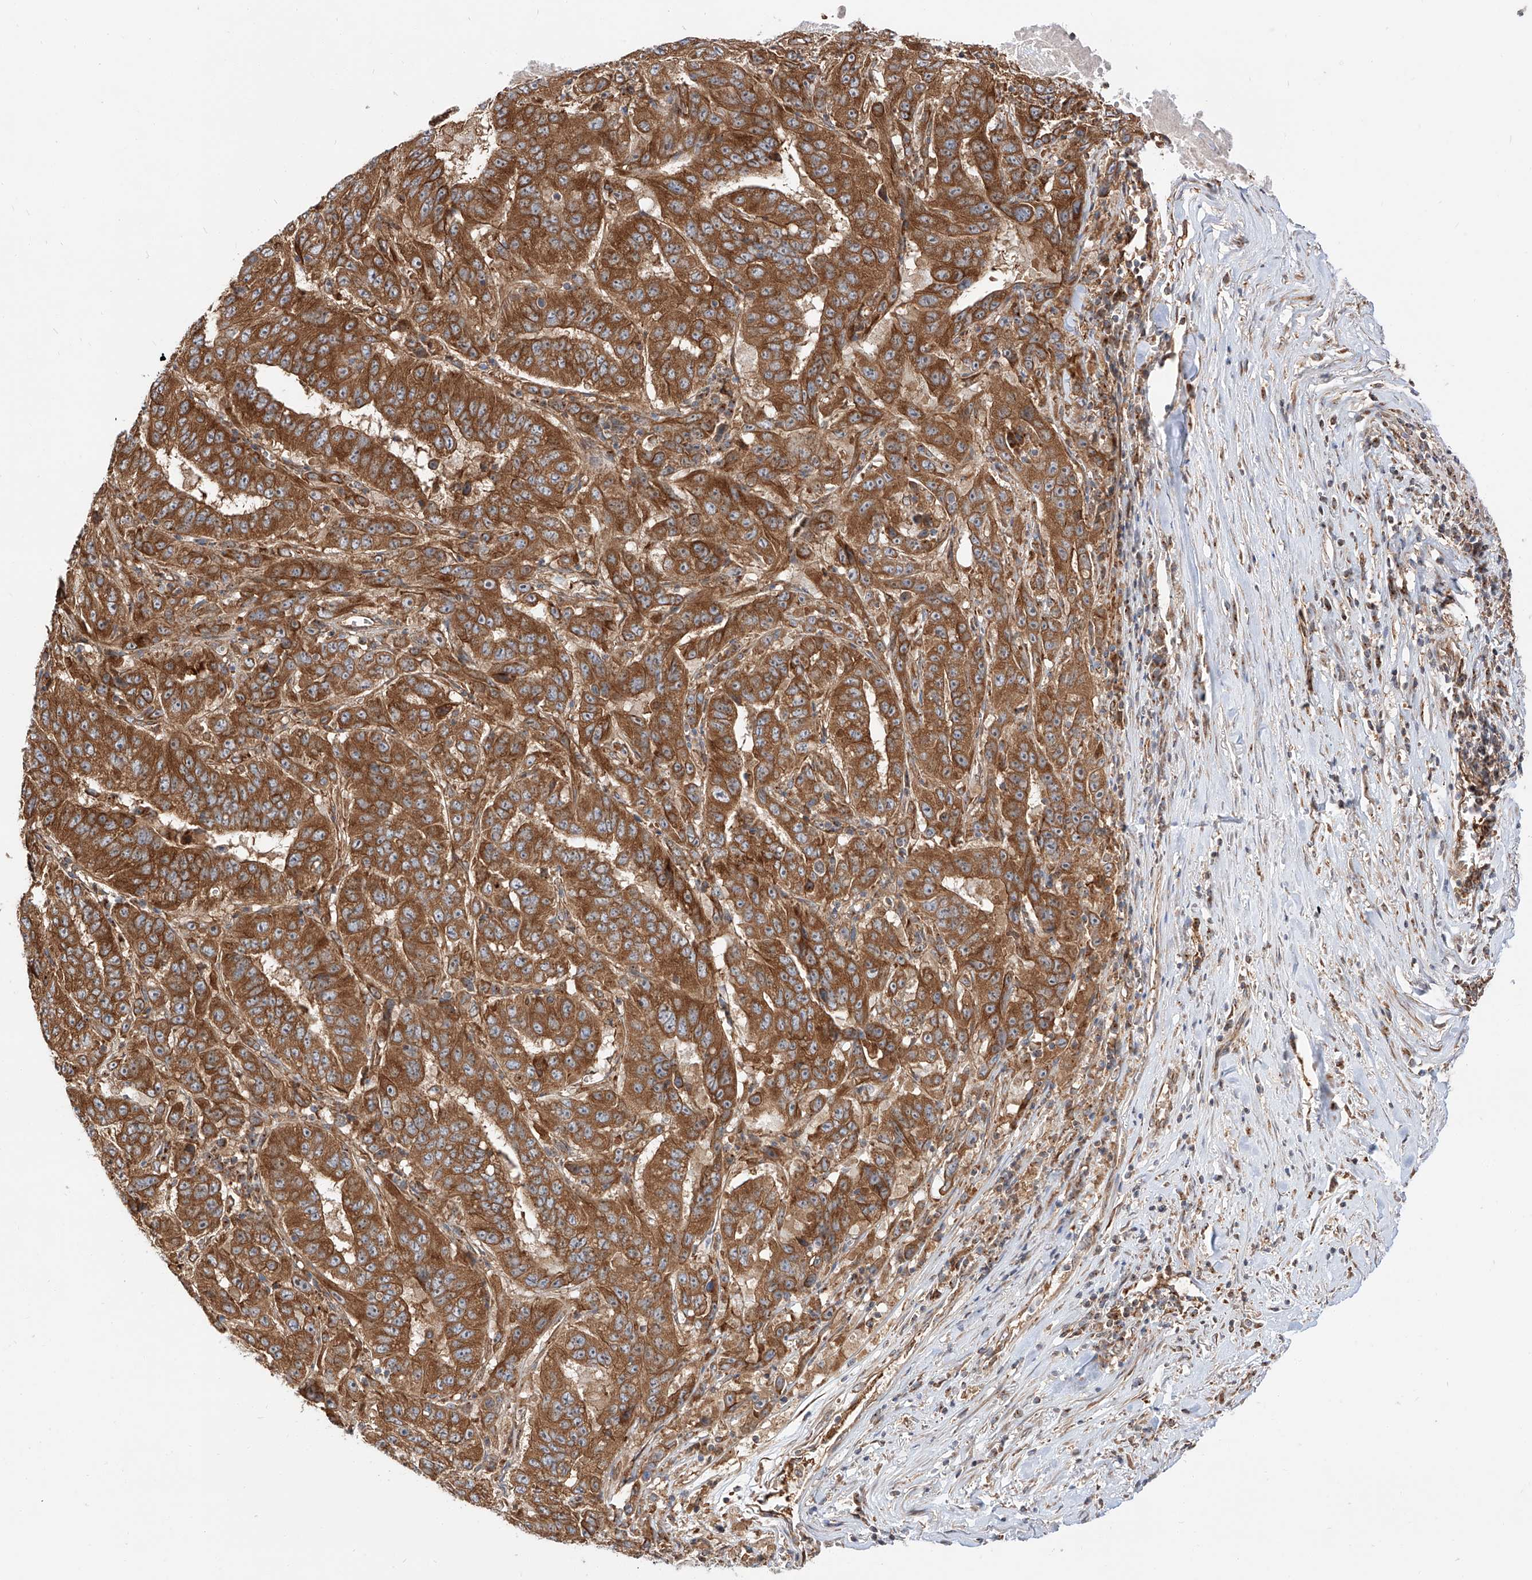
{"staining": {"intensity": "strong", "quantity": ">75%", "location": "cytoplasmic/membranous"}, "tissue": "pancreatic cancer", "cell_type": "Tumor cells", "image_type": "cancer", "snomed": [{"axis": "morphology", "description": "Adenocarcinoma, NOS"}, {"axis": "topography", "description": "Pancreas"}], "caption": "A high amount of strong cytoplasmic/membranous staining is identified in approximately >75% of tumor cells in pancreatic cancer (adenocarcinoma) tissue. (Brightfield microscopy of DAB IHC at high magnification).", "gene": "ISCA2", "patient": {"sex": "male", "age": 63}}